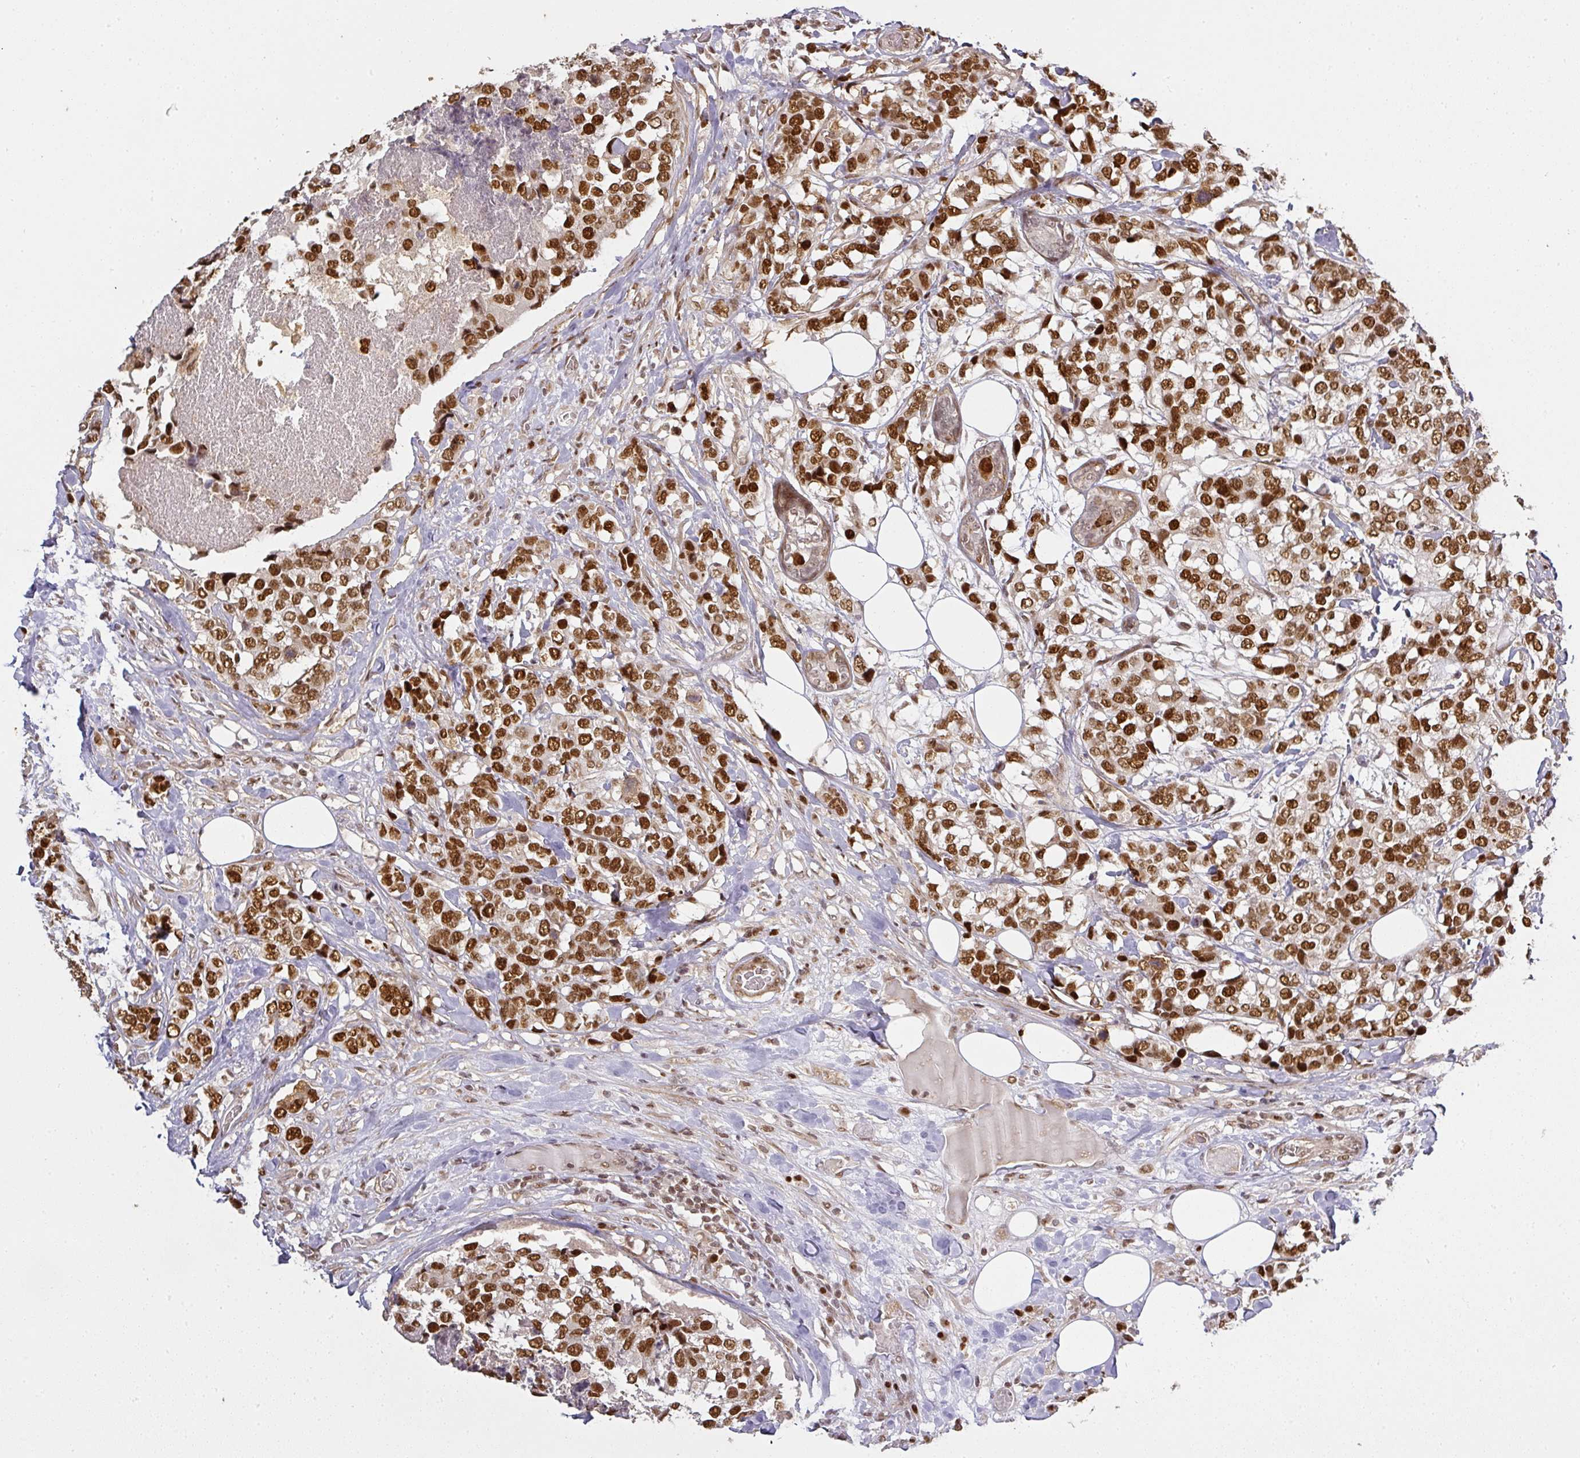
{"staining": {"intensity": "strong", "quantity": ">75%", "location": "nuclear"}, "tissue": "breast cancer", "cell_type": "Tumor cells", "image_type": "cancer", "snomed": [{"axis": "morphology", "description": "Lobular carcinoma"}, {"axis": "topography", "description": "Breast"}], "caption": "IHC (DAB) staining of human breast lobular carcinoma shows strong nuclear protein positivity in about >75% of tumor cells.", "gene": "GPRIN2", "patient": {"sex": "female", "age": 59}}